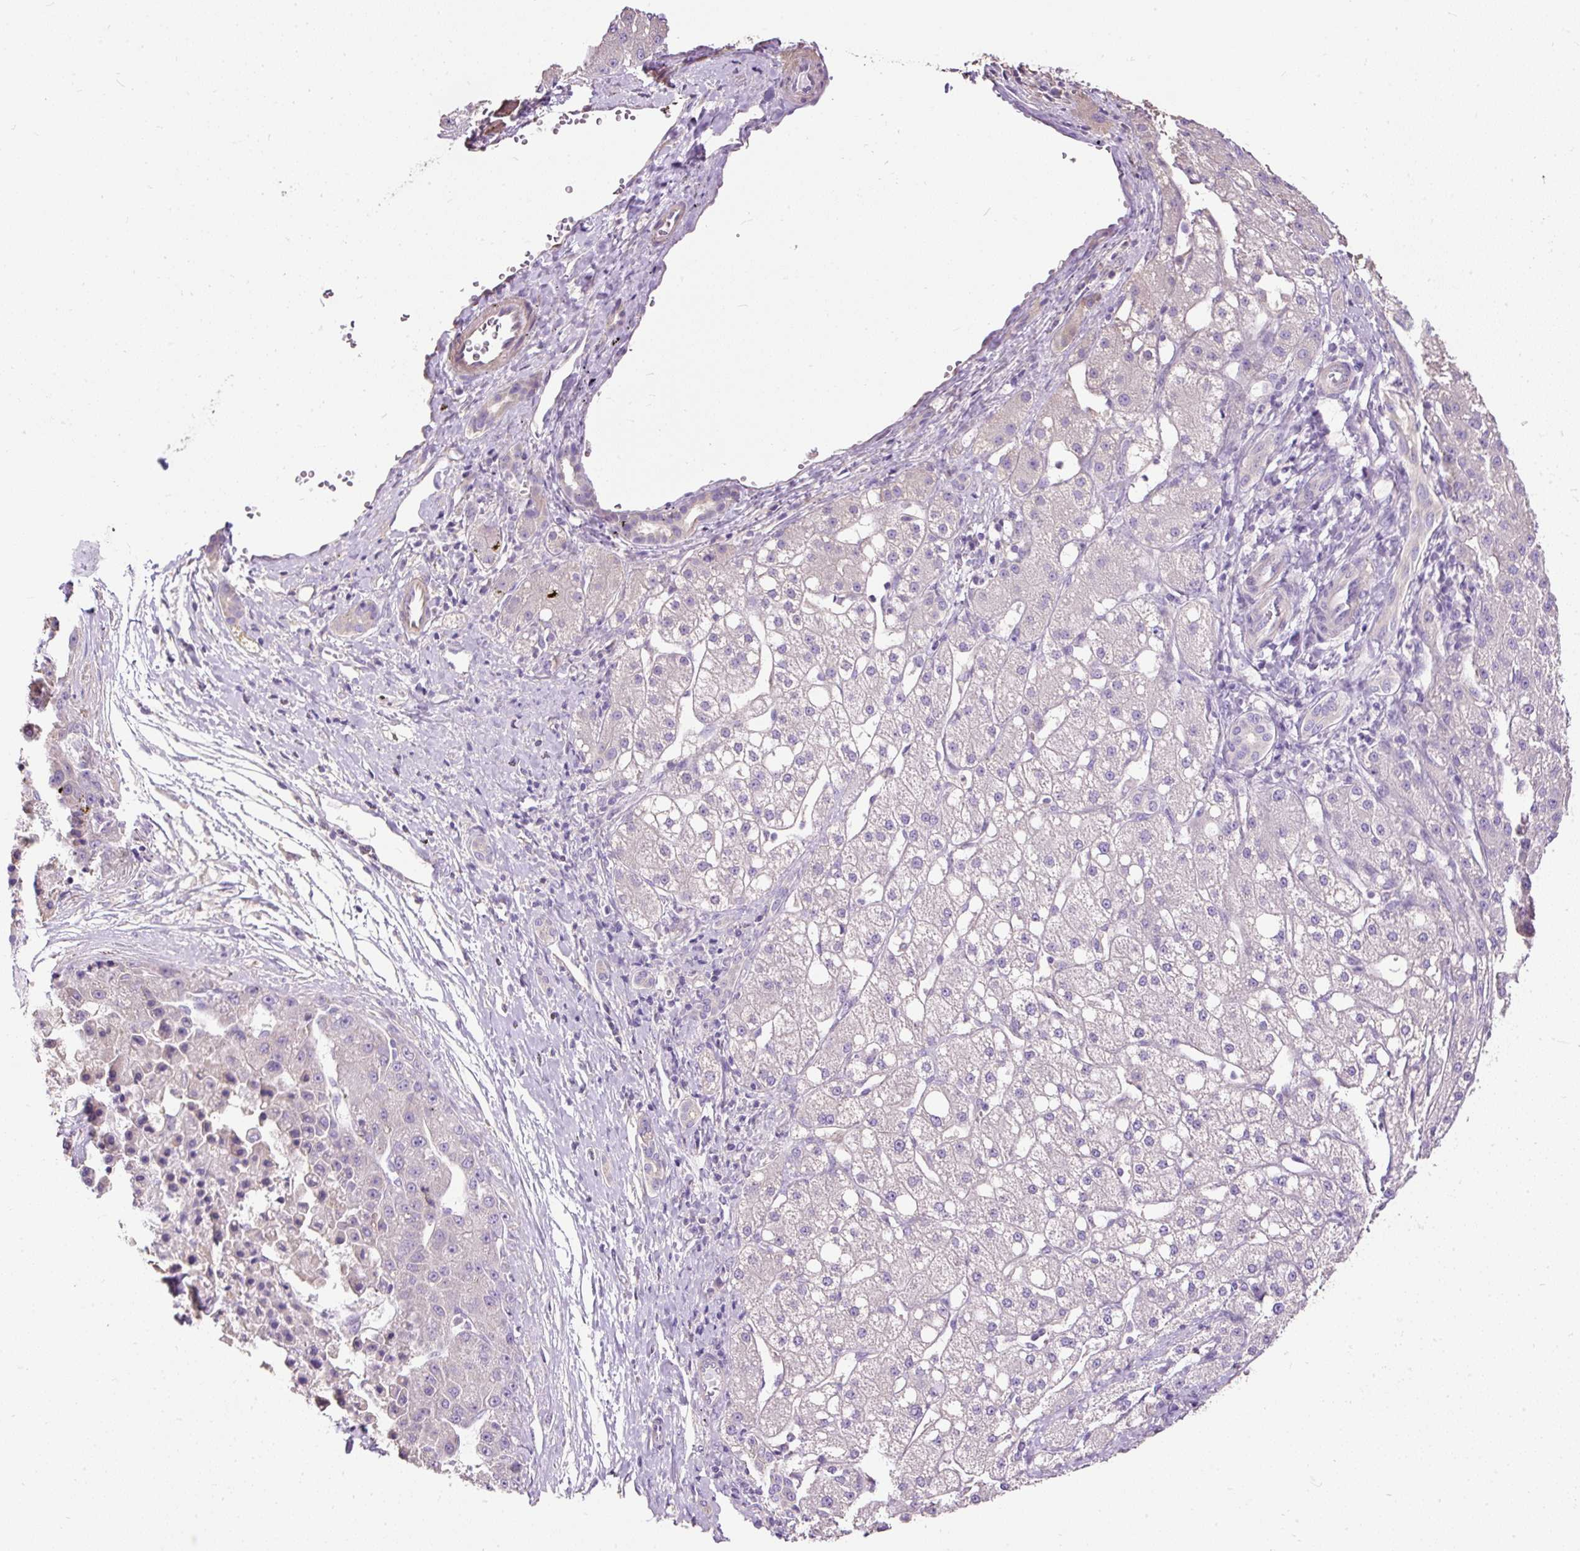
{"staining": {"intensity": "negative", "quantity": "none", "location": "none"}, "tissue": "liver cancer", "cell_type": "Tumor cells", "image_type": "cancer", "snomed": [{"axis": "morphology", "description": "Carcinoma, Hepatocellular, NOS"}, {"axis": "topography", "description": "Liver"}], "caption": "Hepatocellular carcinoma (liver) was stained to show a protein in brown. There is no significant staining in tumor cells. (Brightfield microscopy of DAB immunohistochemistry at high magnification).", "gene": "PDIA2", "patient": {"sex": "male", "age": 67}}